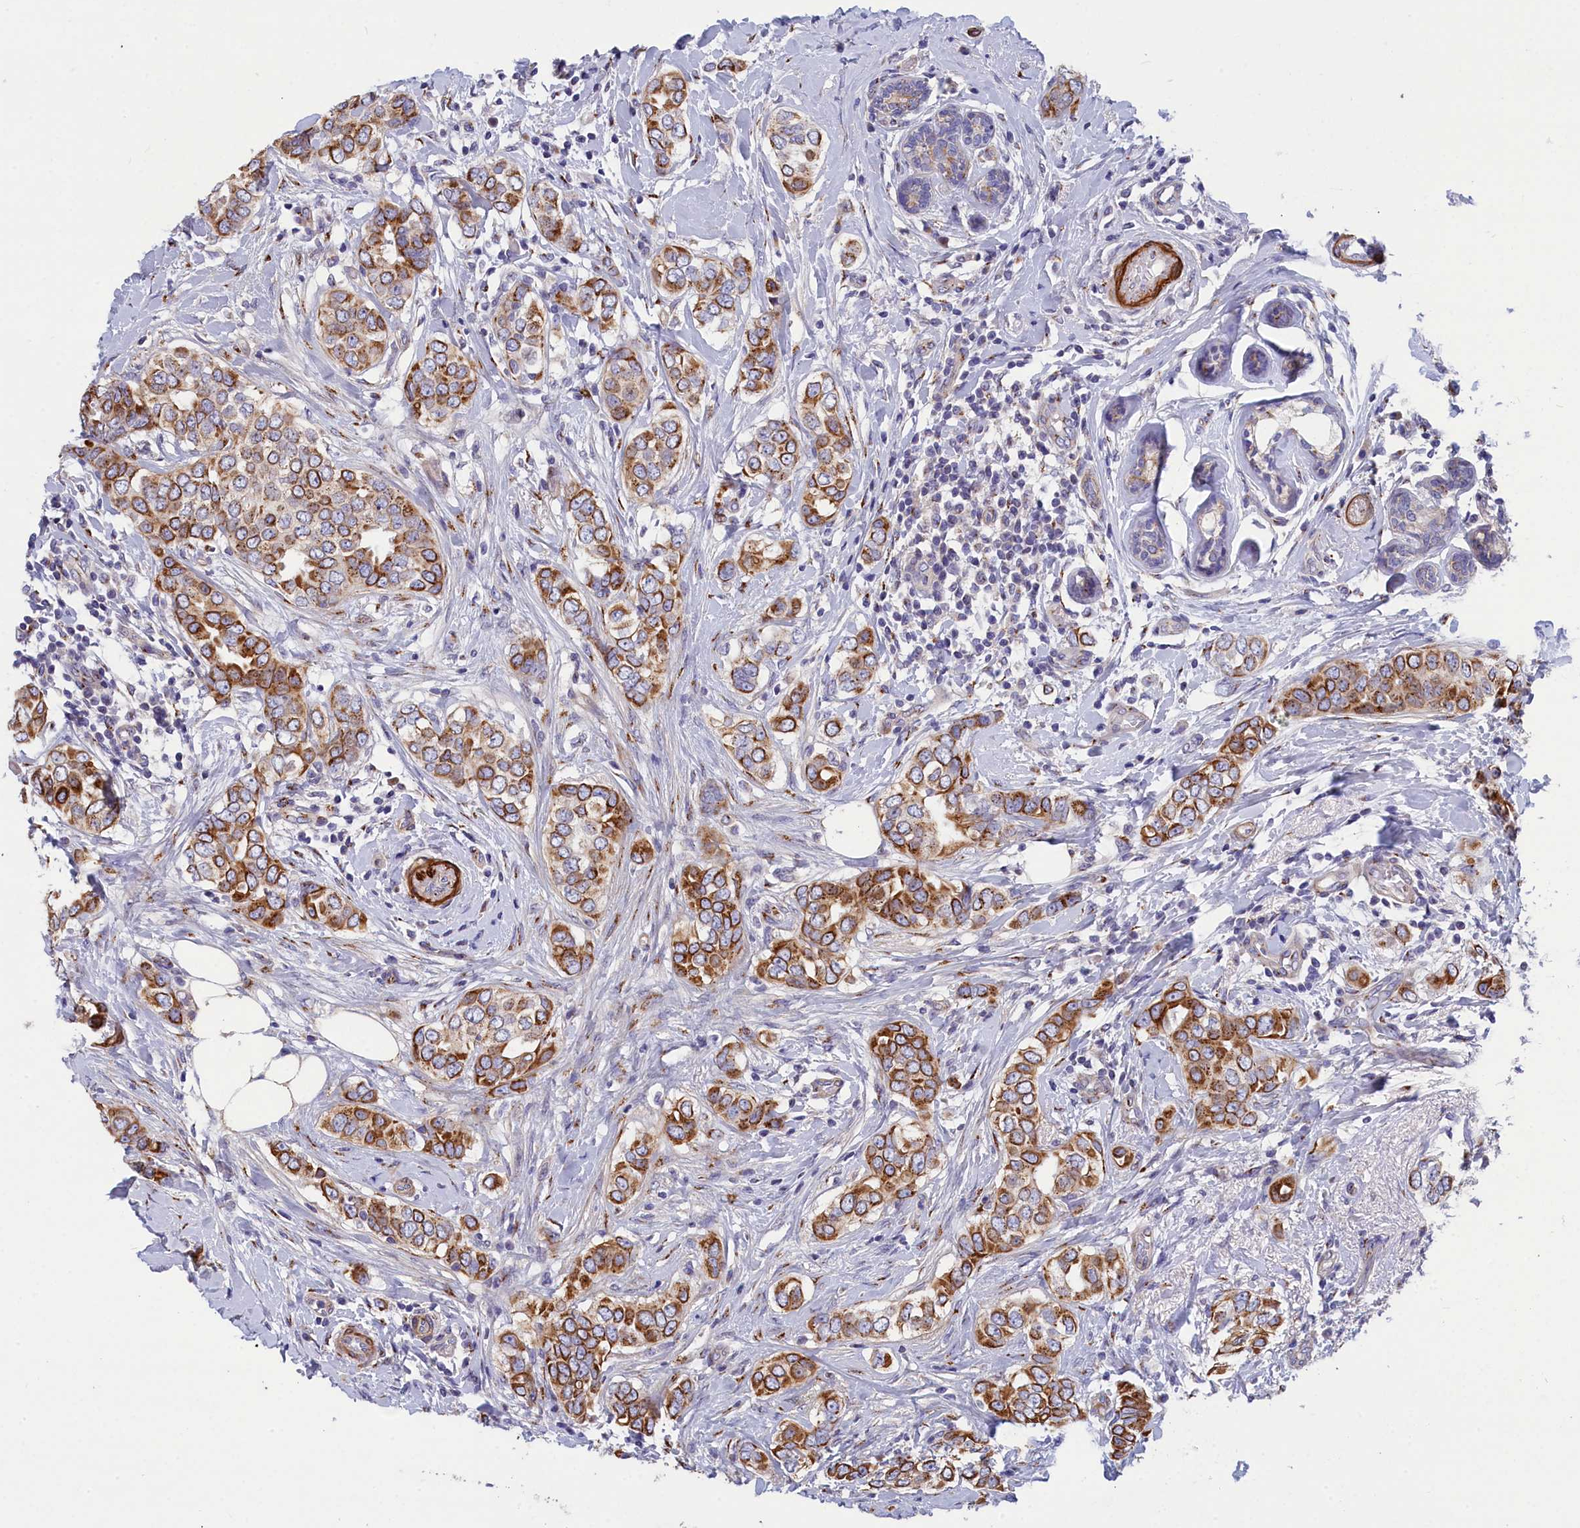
{"staining": {"intensity": "moderate", "quantity": ">75%", "location": "cytoplasmic/membranous"}, "tissue": "breast cancer", "cell_type": "Tumor cells", "image_type": "cancer", "snomed": [{"axis": "morphology", "description": "Lobular carcinoma"}, {"axis": "topography", "description": "Breast"}], "caption": "Lobular carcinoma (breast) stained with a protein marker exhibits moderate staining in tumor cells.", "gene": "TUBGCP4", "patient": {"sex": "female", "age": 51}}